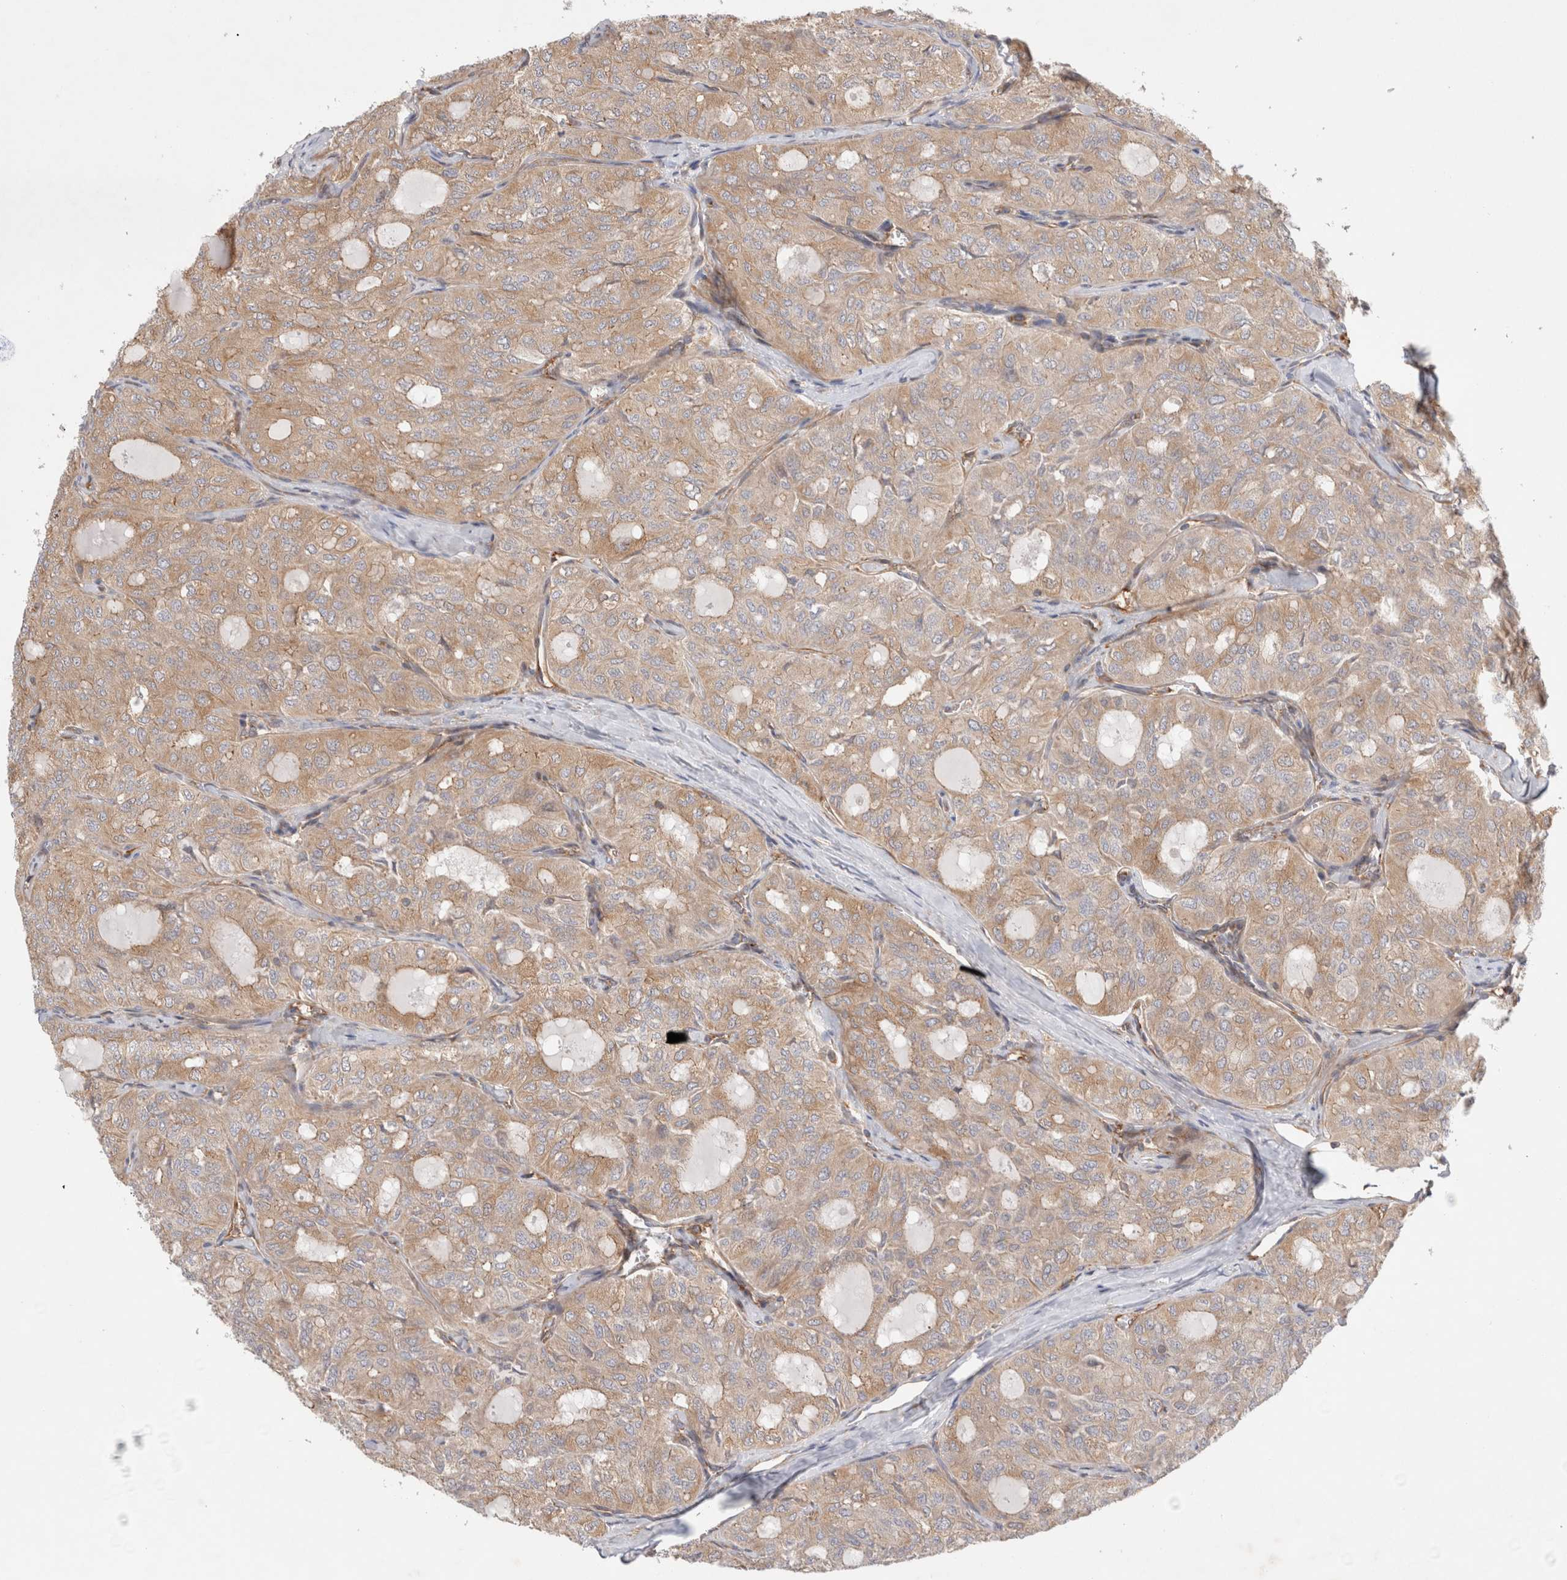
{"staining": {"intensity": "moderate", "quantity": ">75%", "location": "cytoplasmic/membranous"}, "tissue": "thyroid cancer", "cell_type": "Tumor cells", "image_type": "cancer", "snomed": [{"axis": "morphology", "description": "Follicular adenoma carcinoma, NOS"}, {"axis": "topography", "description": "Thyroid gland"}], "caption": "Follicular adenoma carcinoma (thyroid) stained for a protein (brown) displays moderate cytoplasmic/membranous positive expression in about >75% of tumor cells.", "gene": "GPR150", "patient": {"sex": "male", "age": 75}}